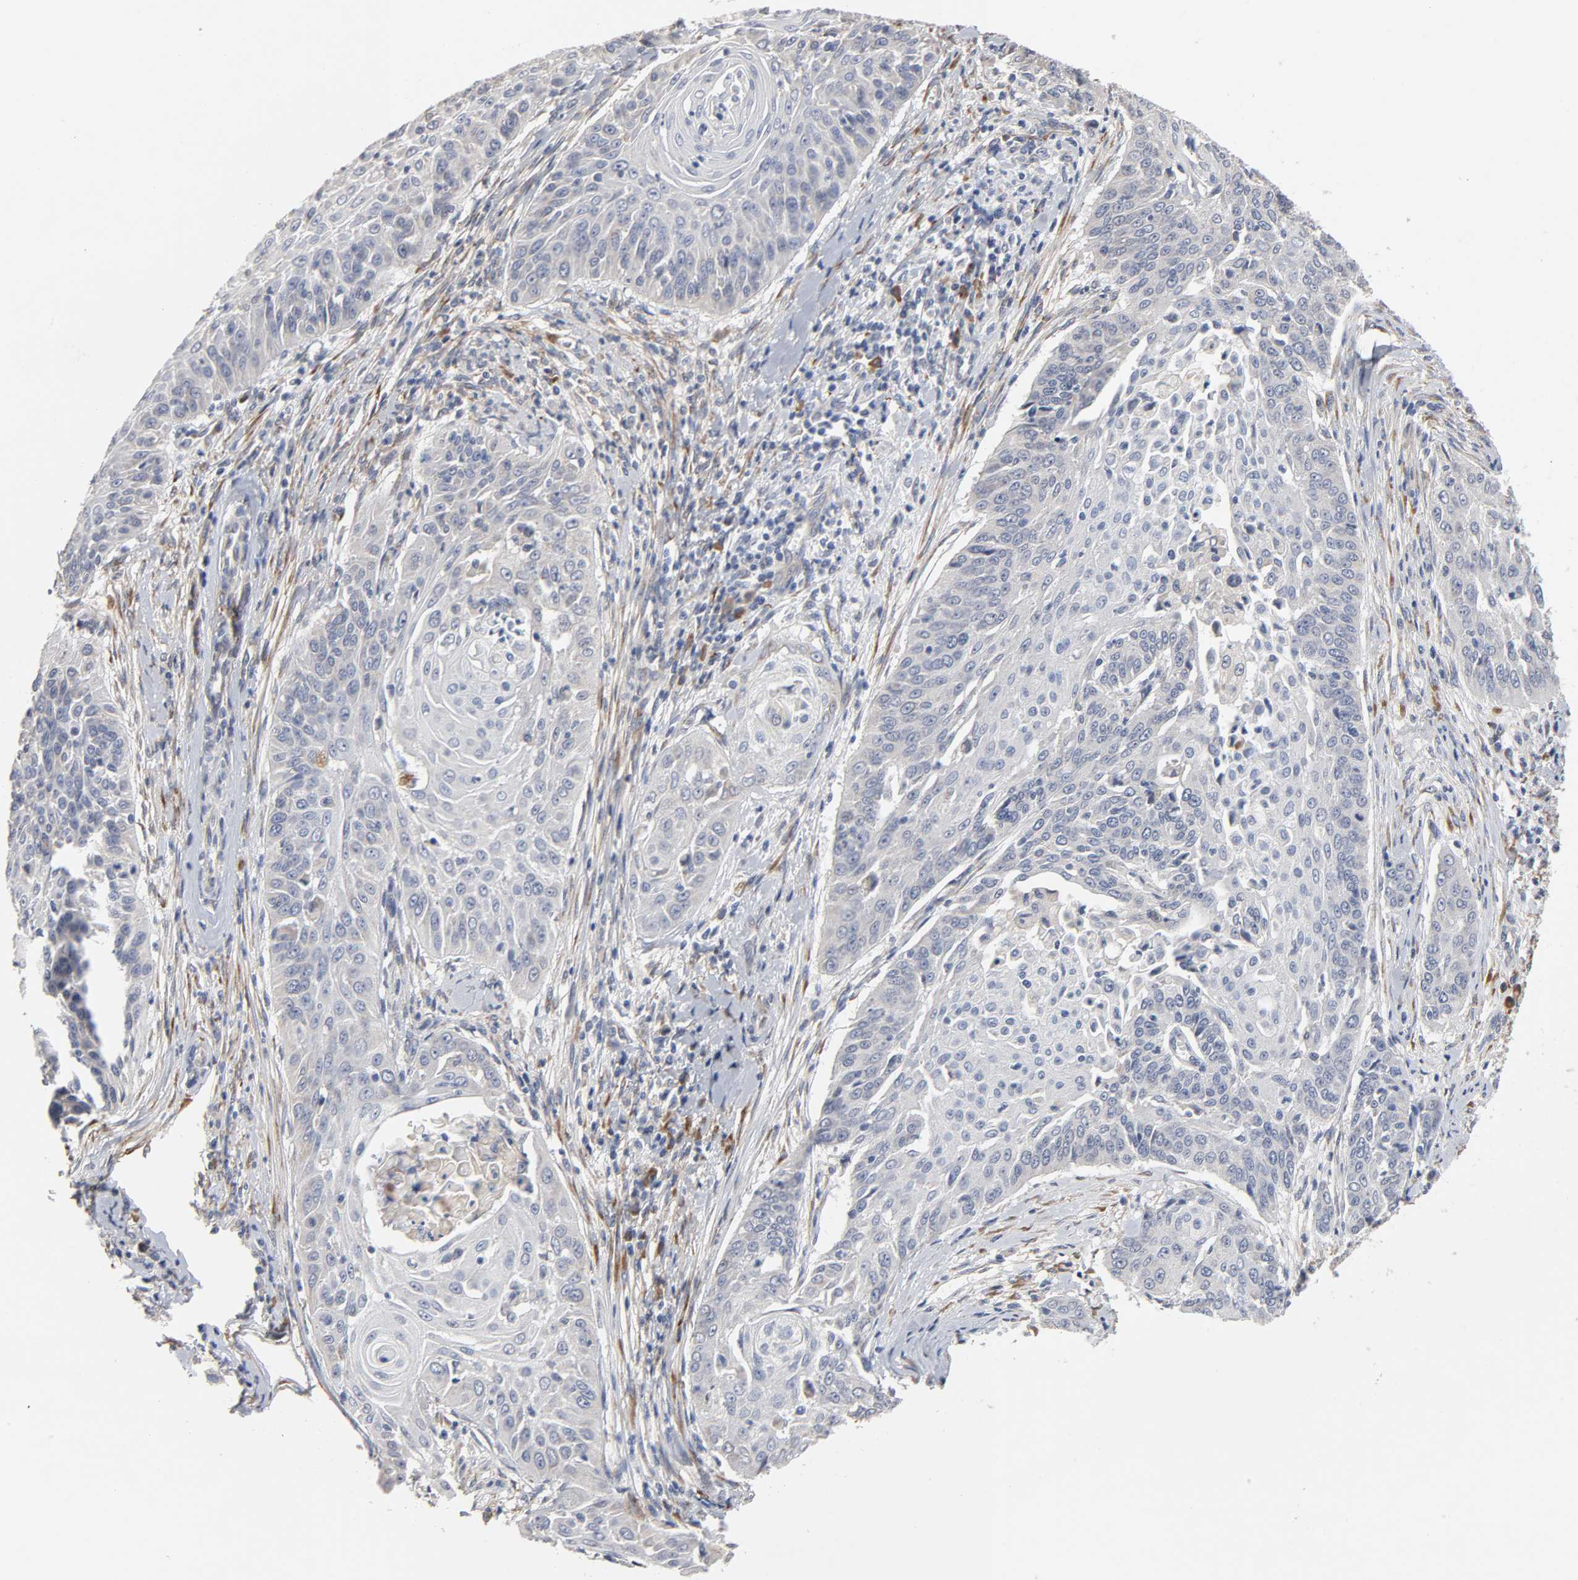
{"staining": {"intensity": "negative", "quantity": "none", "location": "none"}, "tissue": "cervical cancer", "cell_type": "Tumor cells", "image_type": "cancer", "snomed": [{"axis": "morphology", "description": "Squamous cell carcinoma, NOS"}, {"axis": "topography", "description": "Cervix"}], "caption": "Immunohistochemistry (IHC) histopathology image of cervical squamous cell carcinoma stained for a protein (brown), which reveals no positivity in tumor cells. The staining was performed using DAB to visualize the protein expression in brown, while the nuclei were stained in blue with hematoxylin (Magnification: 20x).", "gene": "HDLBP", "patient": {"sex": "female", "age": 33}}